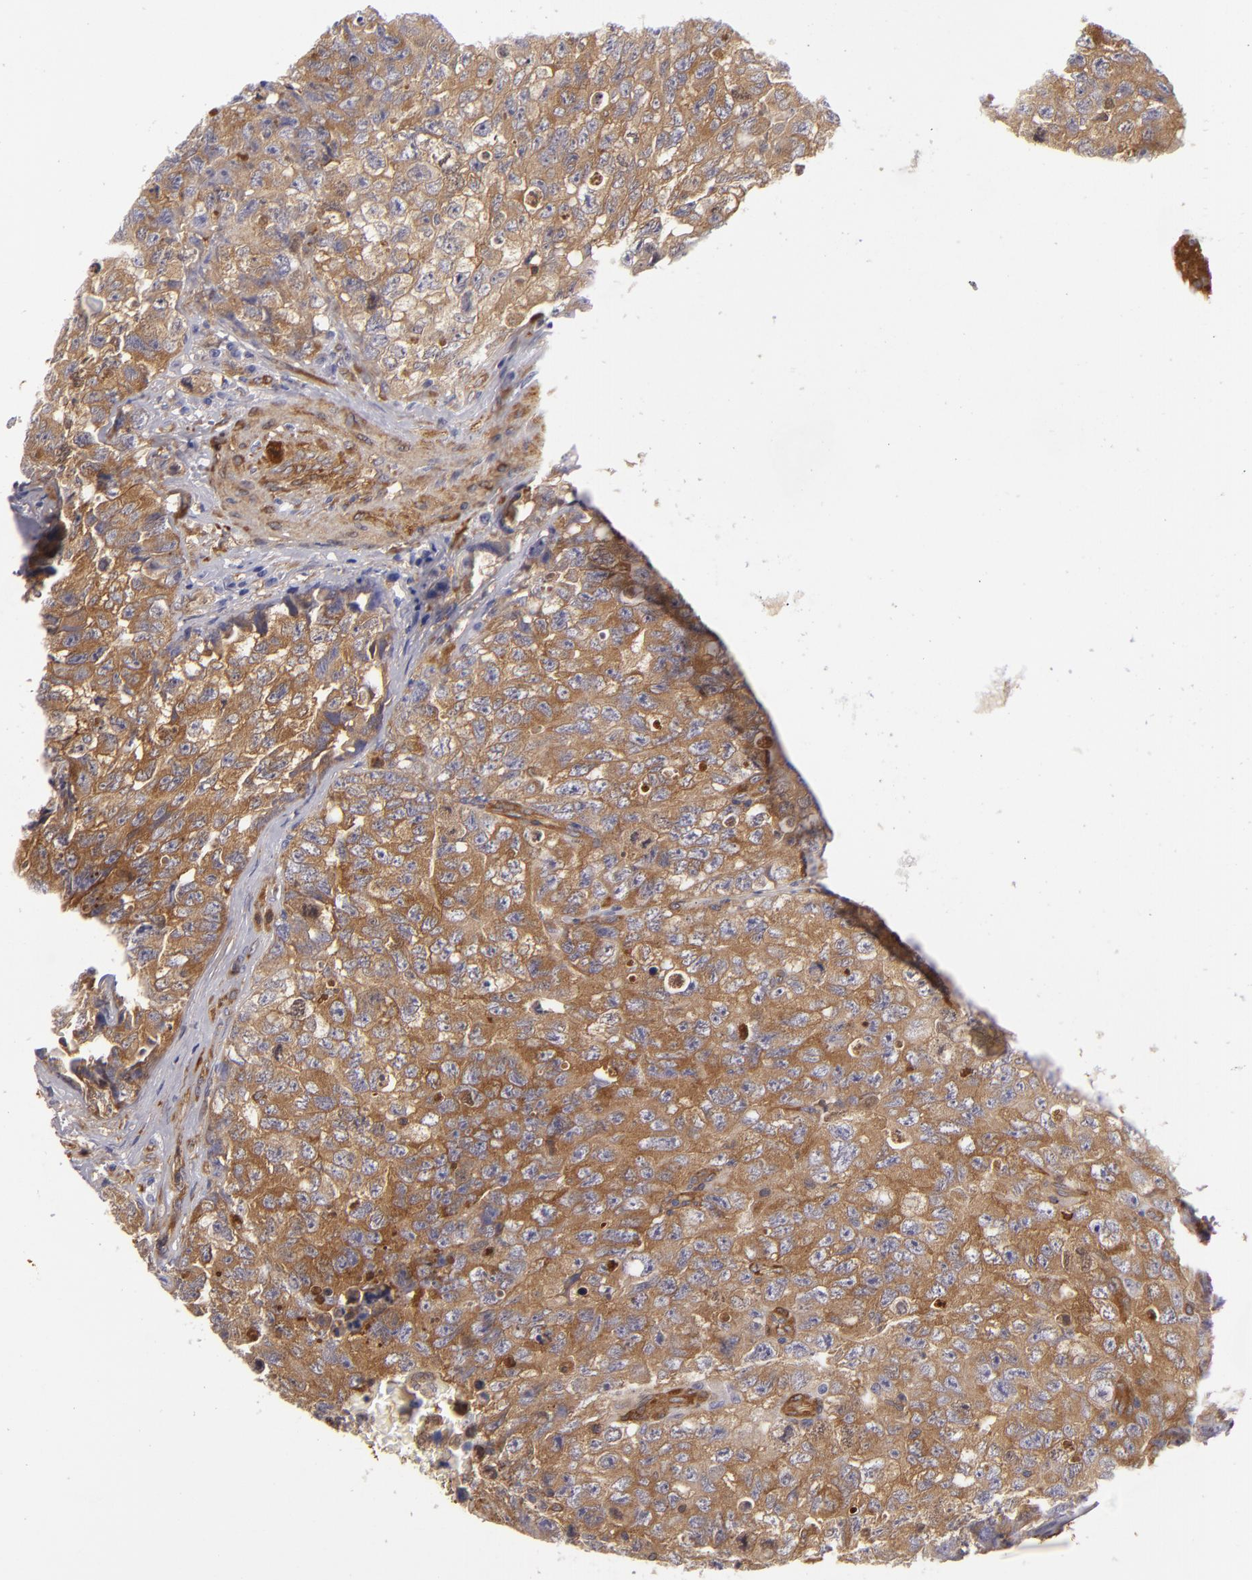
{"staining": {"intensity": "moderate", "quantity": ">75%", "location": "cytoplasmic/membranous"}, "tissue": "testis cancer", "cell_type": "Tumor cells", "image_type": "cancer", "snomed": [{"axis": "morphology", "description": "Carcinoma, Embryonal, NOS"}, {"axis": "topography", "description": "Testis"}], "caption": "IHC histopathology image of neoplastic tissue: testis embryonal carcinoma stained using immunohistochemistry (IHC) exhibits medium levels of moderate protein expression localized specifically in the cytoplasmic/membranous of tumor cells, appearing as a cytoplasmic/membranous brown color.", "gene": "VCL", "patient": {"sex": "male", "age": 31}}